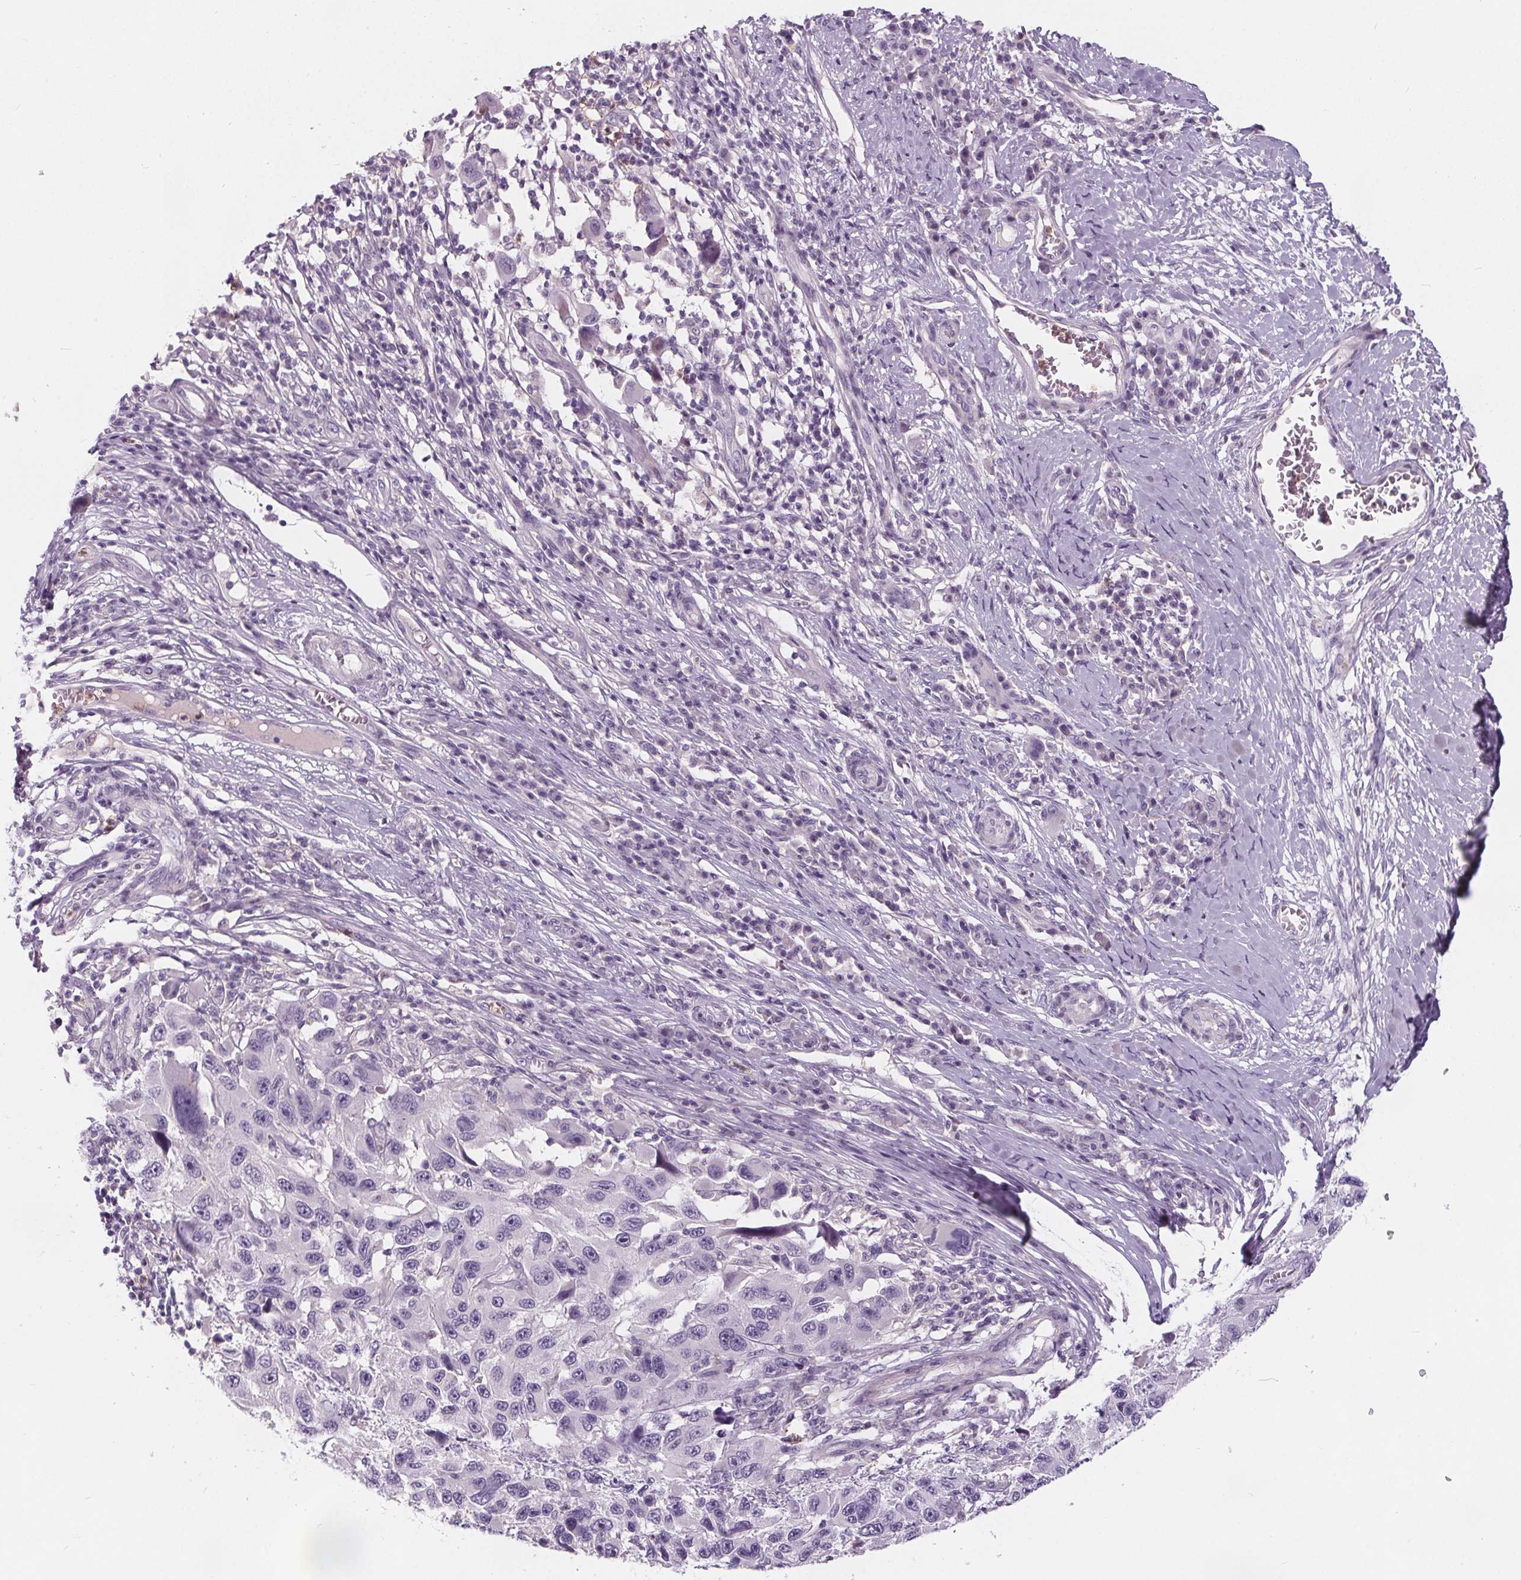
{"staining": {"intensity": "negative", "quantity": "none", "location": "none"}, "tissue": "melanoma", "cell_type": "Tumor cells", "image_type": "cancer", "snomed": [{"axis": "morphology", "description": "Malignant melanoma, NOS"}, {"axis": "topography", "description": "Skin"}], "caption": "High power microscopy histopathology image of an immunohistochemistry histopathology image of malignant melanoma, revealing no significant expression in tumor cells.", "gene": "HAAO", "patient": {"sex": "male", "age": 53}}